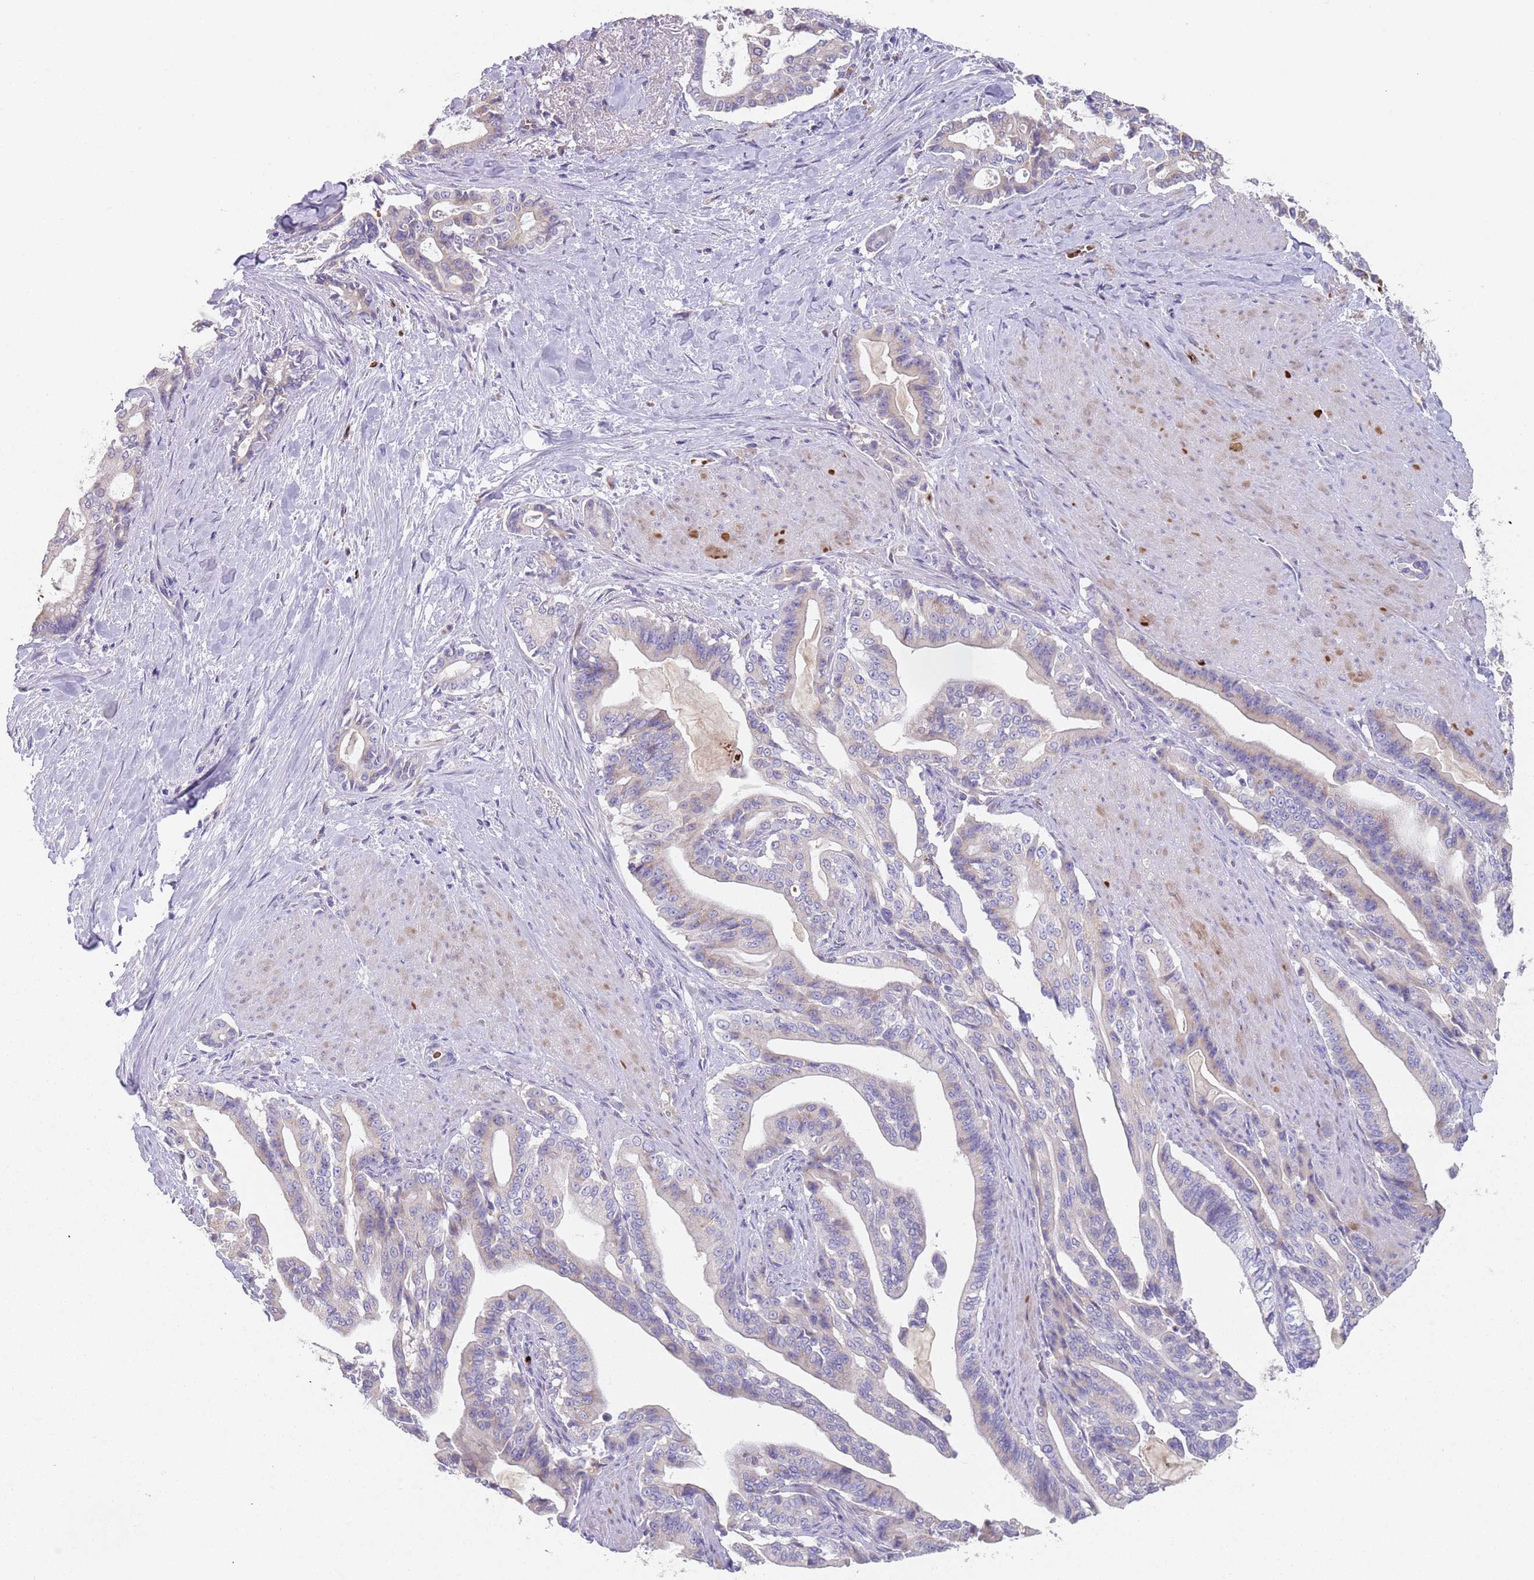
{"staining": {"intensity": "weak", "quantity": "<25%", "location": "cytoplasmic/membranous"}, "tissue": "pancreatic cancer", "cell_type": "Tumor cells", "image_type": "cancer", "snomed": [{"axis": "morphology", "description": "Adenocarcinoma, NOS"}, {"axis": "topography", "description": "Pancreas"}], "caption": "High magnification brightfield microscopy of pancreatic cancer stained with DAB (3,3'-diaminobenzidine) (brown) and counterstained with hematoxylin (blue): tumor cells show no significant positivity.", "gene": "TMEM251", "patient": {"sex": "male", "age": 63}}